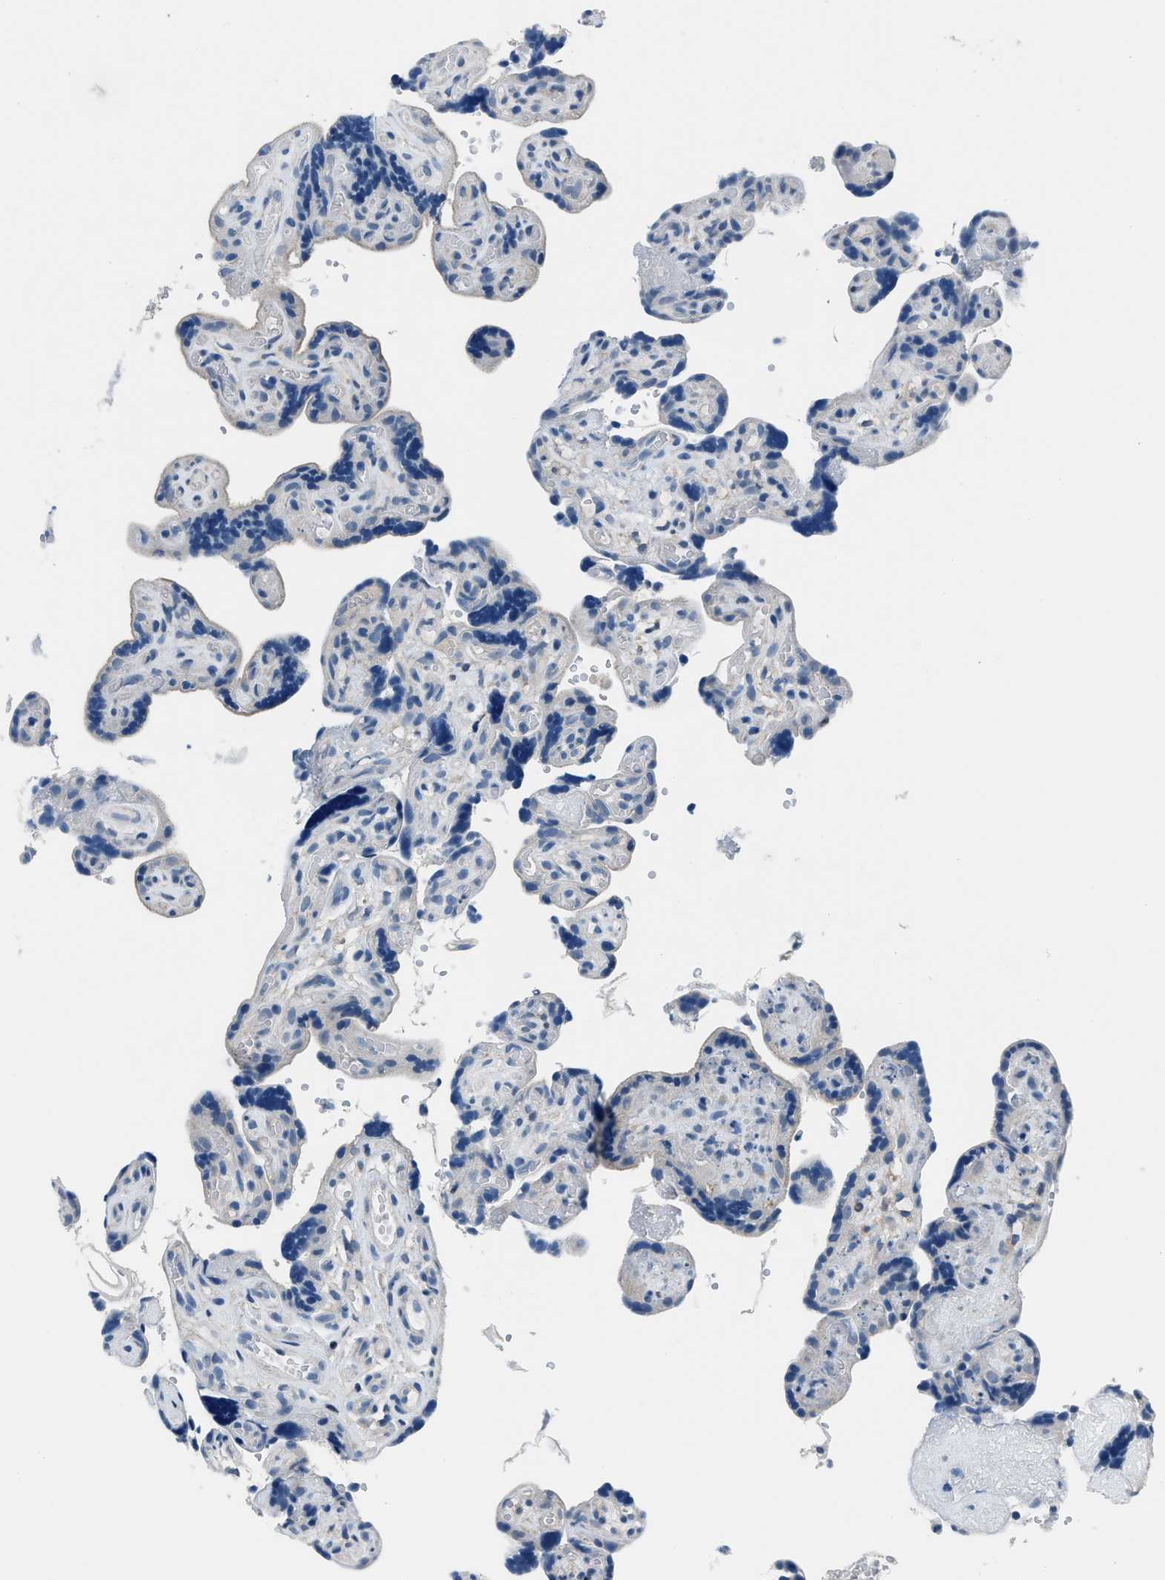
{"staining": {"intensity": "negative", "quantity": "none", "location": "none"}, "tissue": "placenta", "cell_type": "Decidual cells", "image_type": "normal", "snomed": [{"axis": "morphology", "description": "Normal tissue, NOS"}, {"axis": "topography", "description": "Placenta"}], "caption": "Immunohistochemistry histopathology image of normal human placenta stained for a protein (brown), which reveals no positivity in decidual cells.", "gene": "GJA3", "patient": {"sex": "female", "age": 30}}